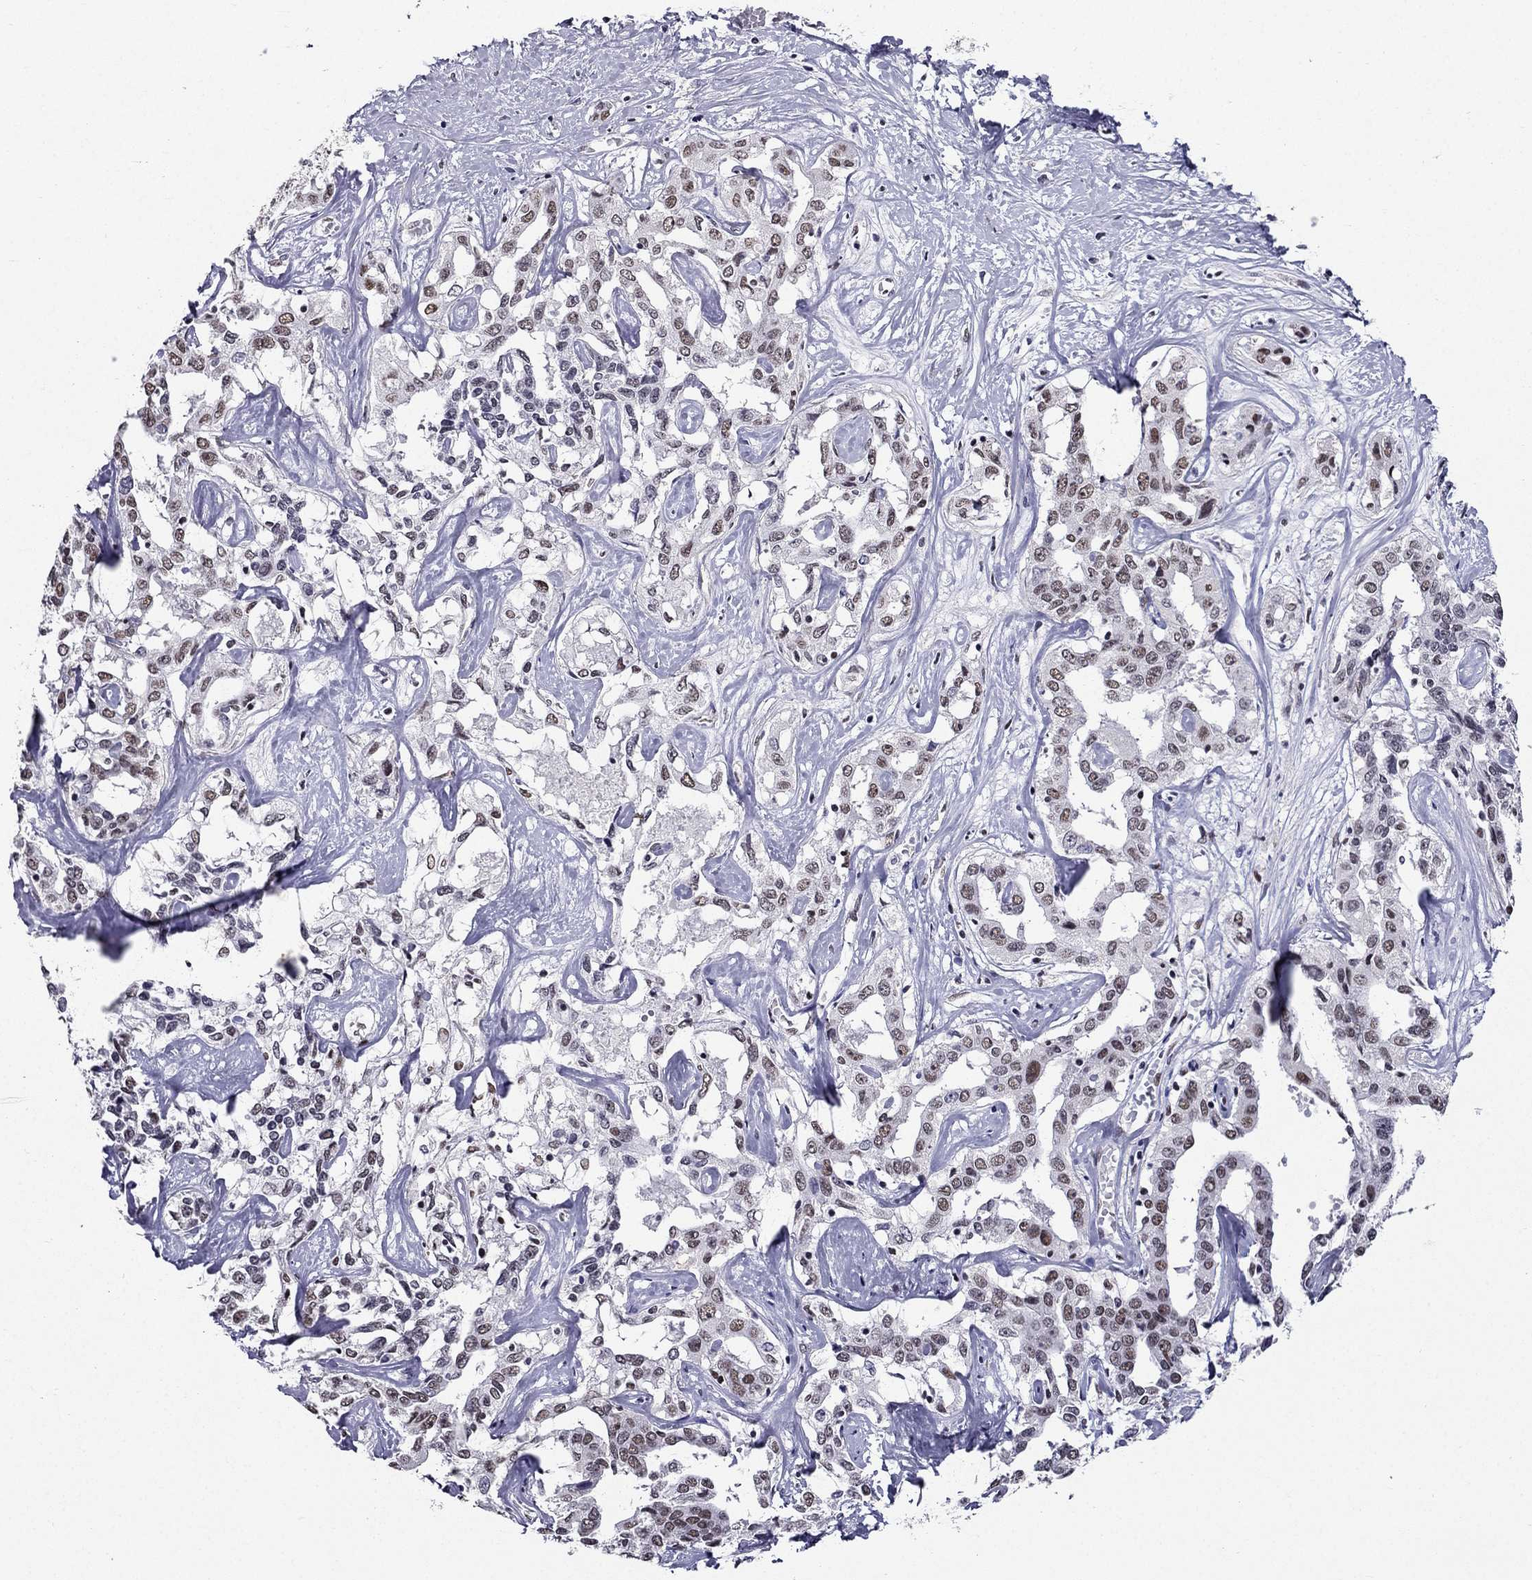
{"staining": {"intensity": "weak", "quantity": ">75%", "location": "nuclear"}, "tissue": "liver cancer", "cell_type": "Tumor cells", "image_type": "cancer", "snomed": [{"axis": "morphology", "description": "Cholangiocarcinoma"}, {"axis": "topography", "description": "Liver"}], "caption": "Weak nuclear protein expression is seen in approximately >75% of tumor cells in liver cholangiocarcinoma.", "gene": "ZNF420", "patient": {"sex": "male", "age": 59}}